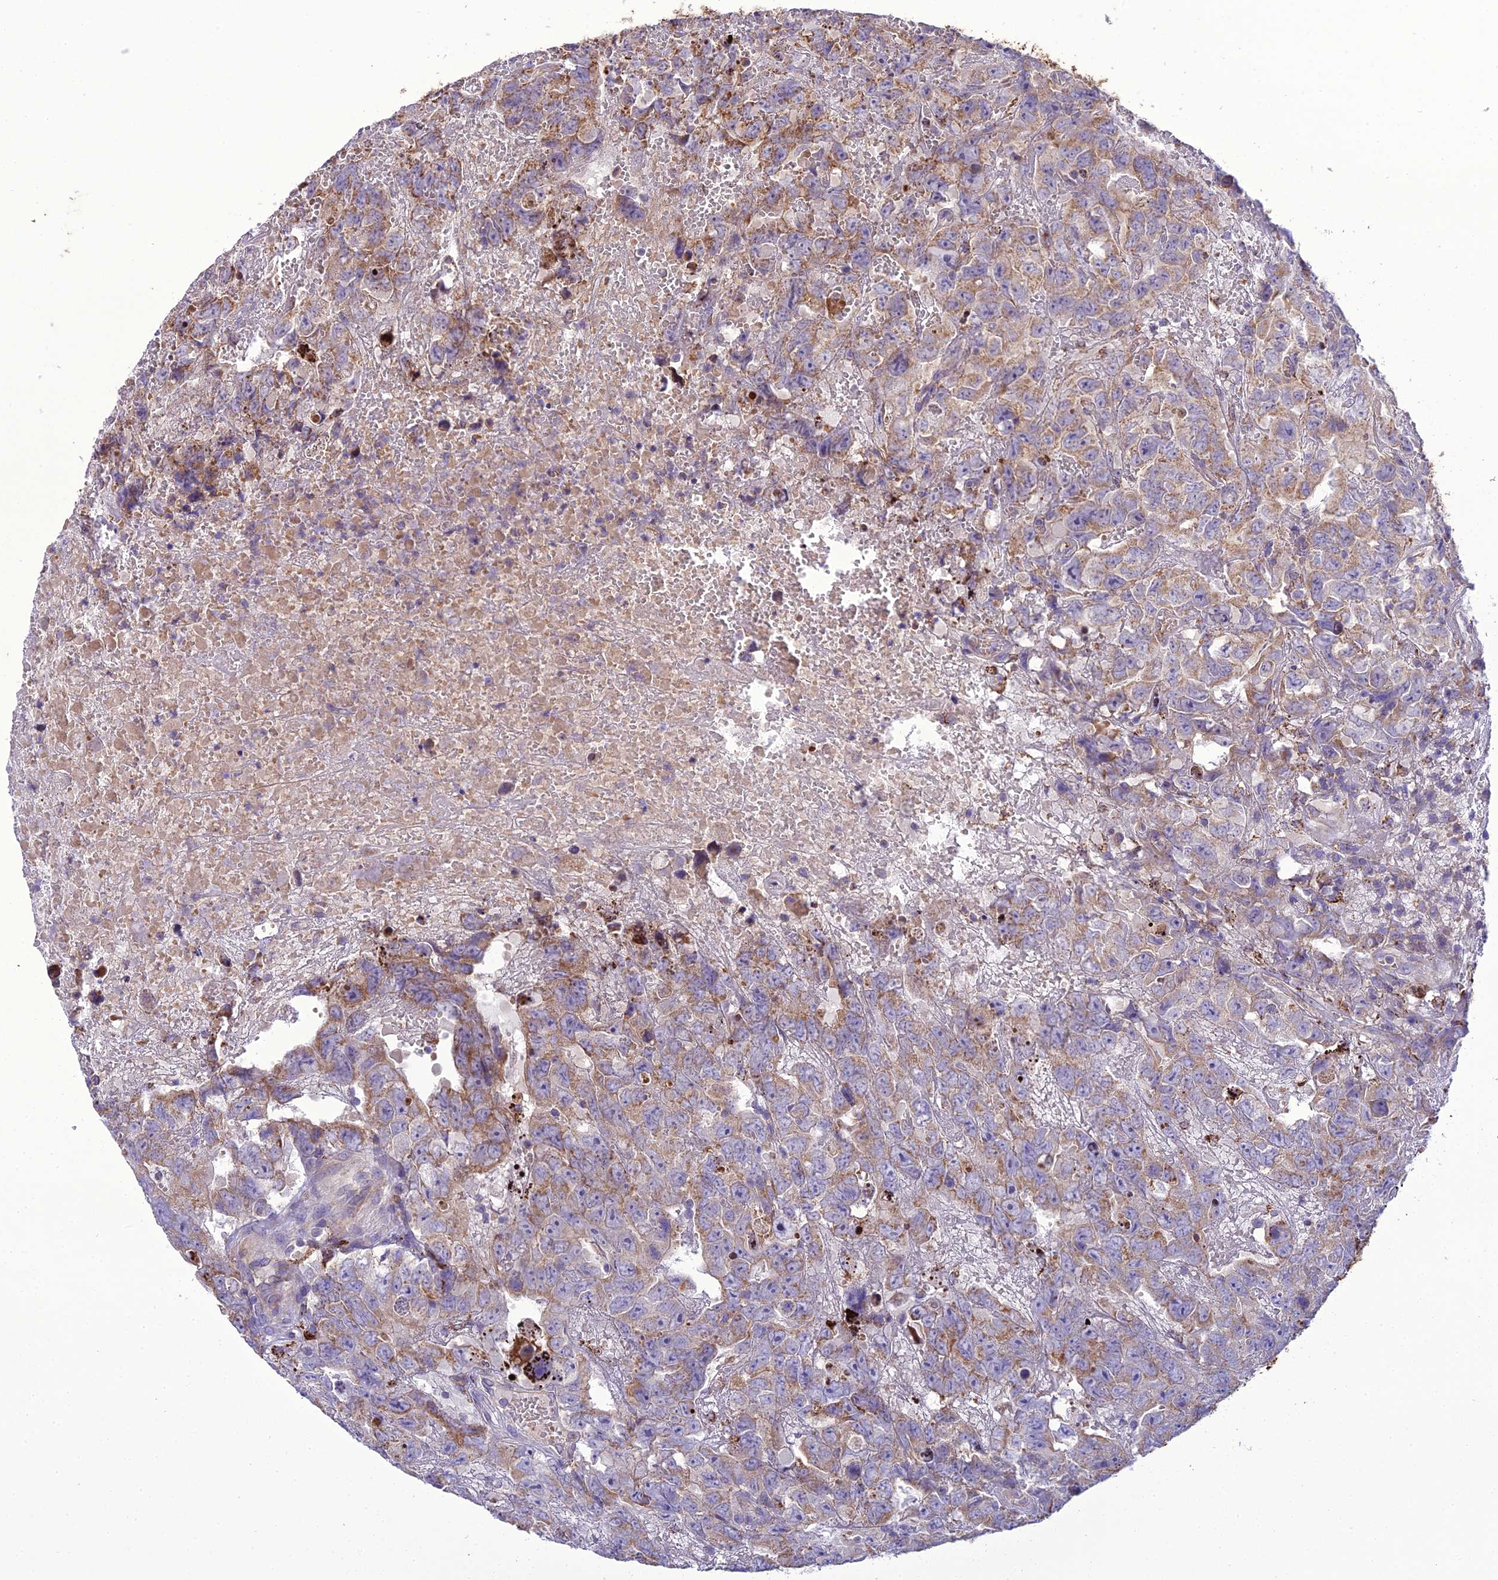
{"staining": {"intensity": "weak", "quantity": "25%-75%", "location": "cytoplasmic/membranous"}, "tissue": "testis cancer", "cell_type": "Tumor cells", "image_type": "cancer", "snomed": [{"axis": "morphology", "description": "Carcinoma, Embryonal, NOS"}, {"axis": "topography", "description": "Testis"}], "caption": "Immunohistochemistry (IHC) (DAB) staining of human testis cancer (embryonal carcinoma) demonstrates weak cytoplasmic/membranous protein staining in approximately 25%-75% of tumor cells. (Stains: DAB in brown, nuclei in blue, Microscopy: brightfield microscopy at high magnification).", "gene": "TBC1D24", "patient": {"sex": "male", "age": 45}}